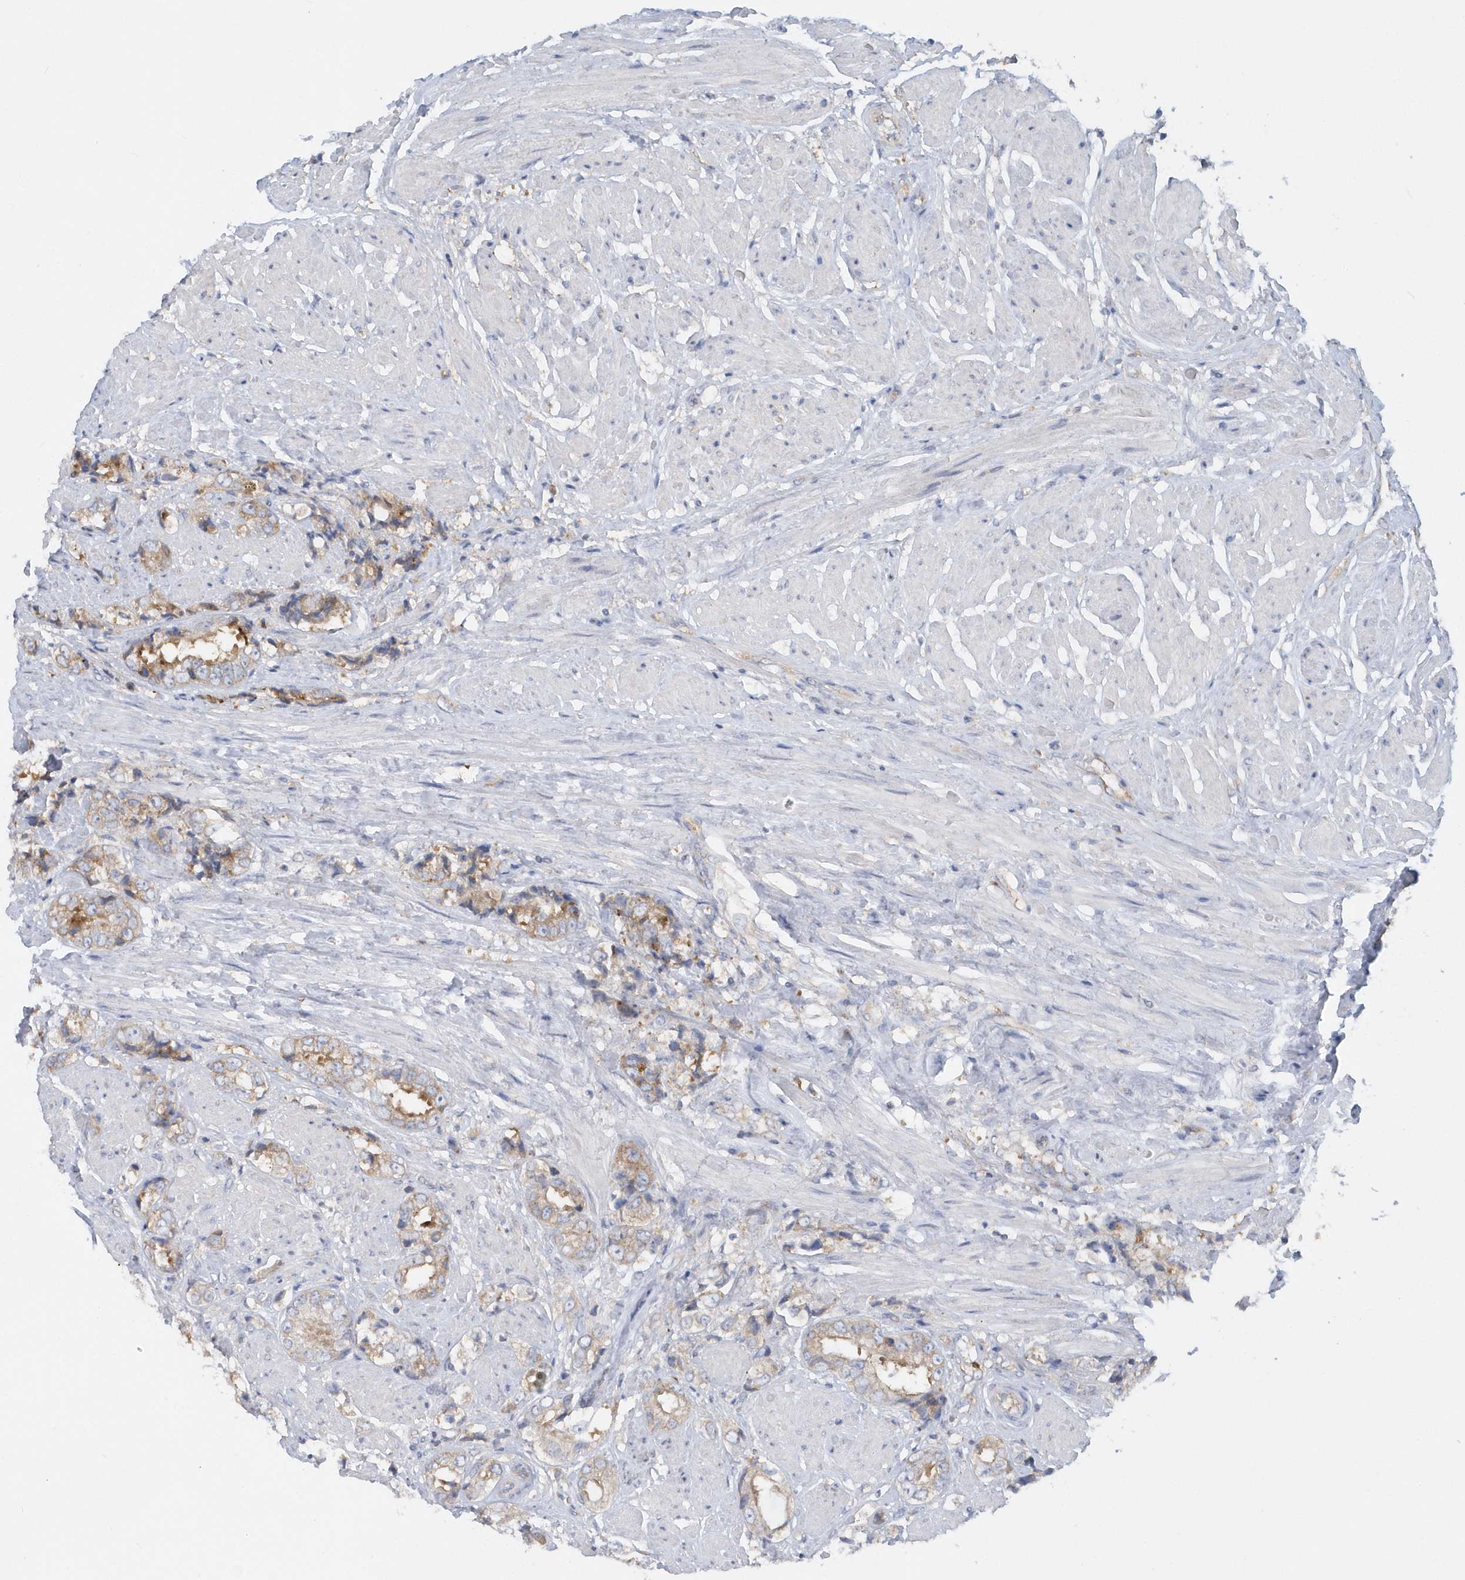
{"staining": {"intensity": "weak", "quantity": "25%-75%", "location": "cytoplasmic/membranous"}, "tissue": "prostate cancer", "cell_type": "Tumor cells", "image_type": "cancer", "snomed": [{"axis": "morphology", "description": "Adenocarcinoma, High grade"}, {"axis": "topography", "description": "Prostate"}], "caption": "Immunohistochemical staining of prostate high-grade adenocarcinoma reveals weak cytoplasmic/membranous protein staining in about 25%-75% of tumor cells.", "gene": "EIF3C", "patient": {"sex": "male", "age": 61}}